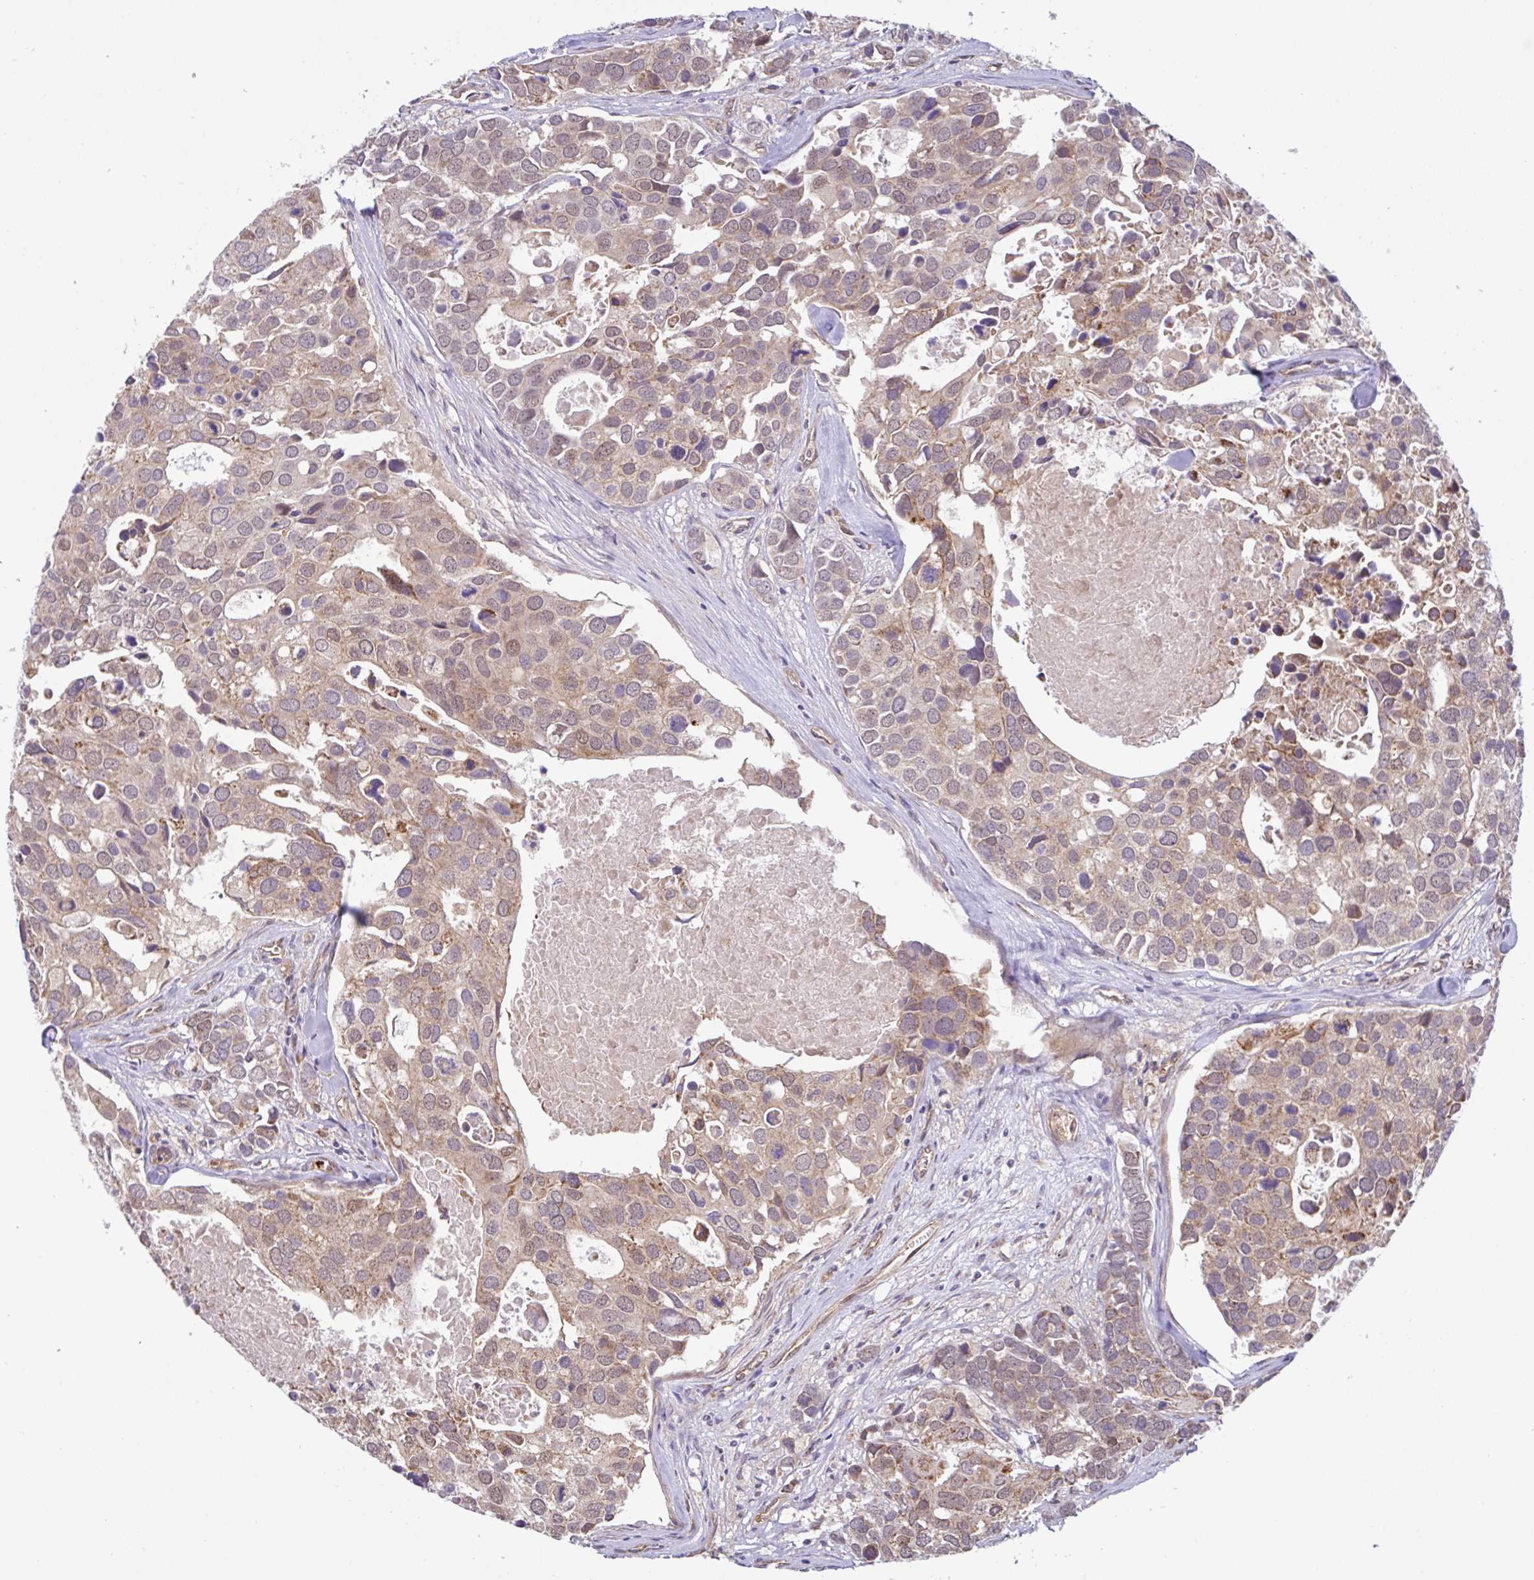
{"staining": {"intensity": "weak", "quantity": ">75%", "location": "cytoplasmic/membranous"}, "tissue": "breast cancer", "cell_type": "Tumor cells", "image_type": "cancer", "snomed": [{"axis": "morphology", "description": "Duct carcinoma"}, {"axis": "topography", "description": "Breast"}], "caption": "About >75% of tumor cells in breast cancer demonstrate weak cytoplasmic/membranous protein positivity as visualized by brown immunohistochemical staining.", "gene": "DLEU7", "patient": {"sex": "female", "age": 83}}